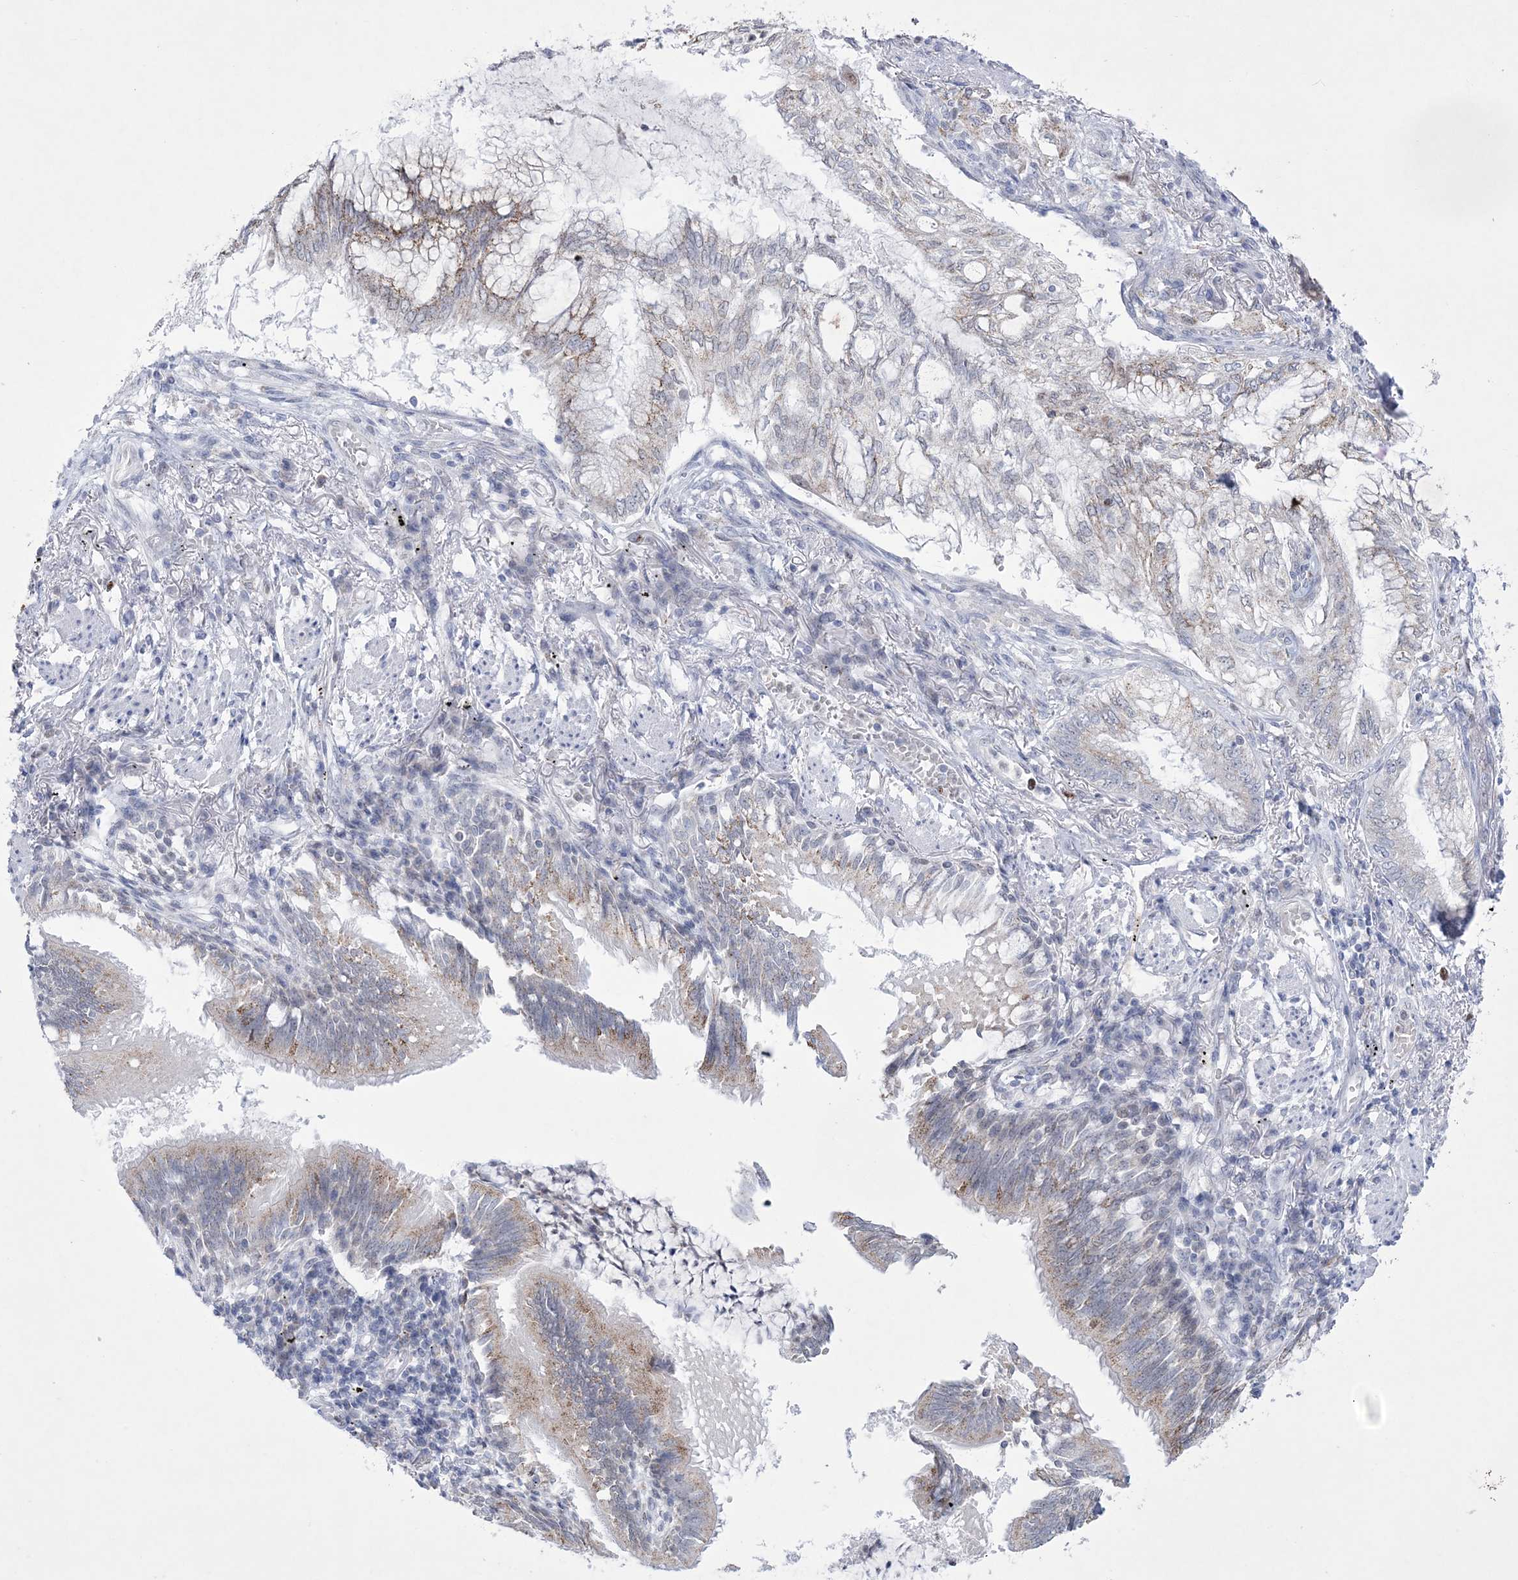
{"staining": {"intensity": "weak", "quantity": "<25%", "location": "cytoplasmic/membranous"}, "tissue": "lung cancer", "cell_type": "Tumor cells", "image_type": "cancer", "snomed": [{"axis": "morphology", "description": "Adenocarcinoma, NOS"}, {"axis": "topography", "description": "Lung"}], "caption": "This is an immunohistochemistry histopathology image of lung cancer. There is no expression in tumor cells.", "gene": "WDR27", "patient": {"sex": "female", "age": 70}}